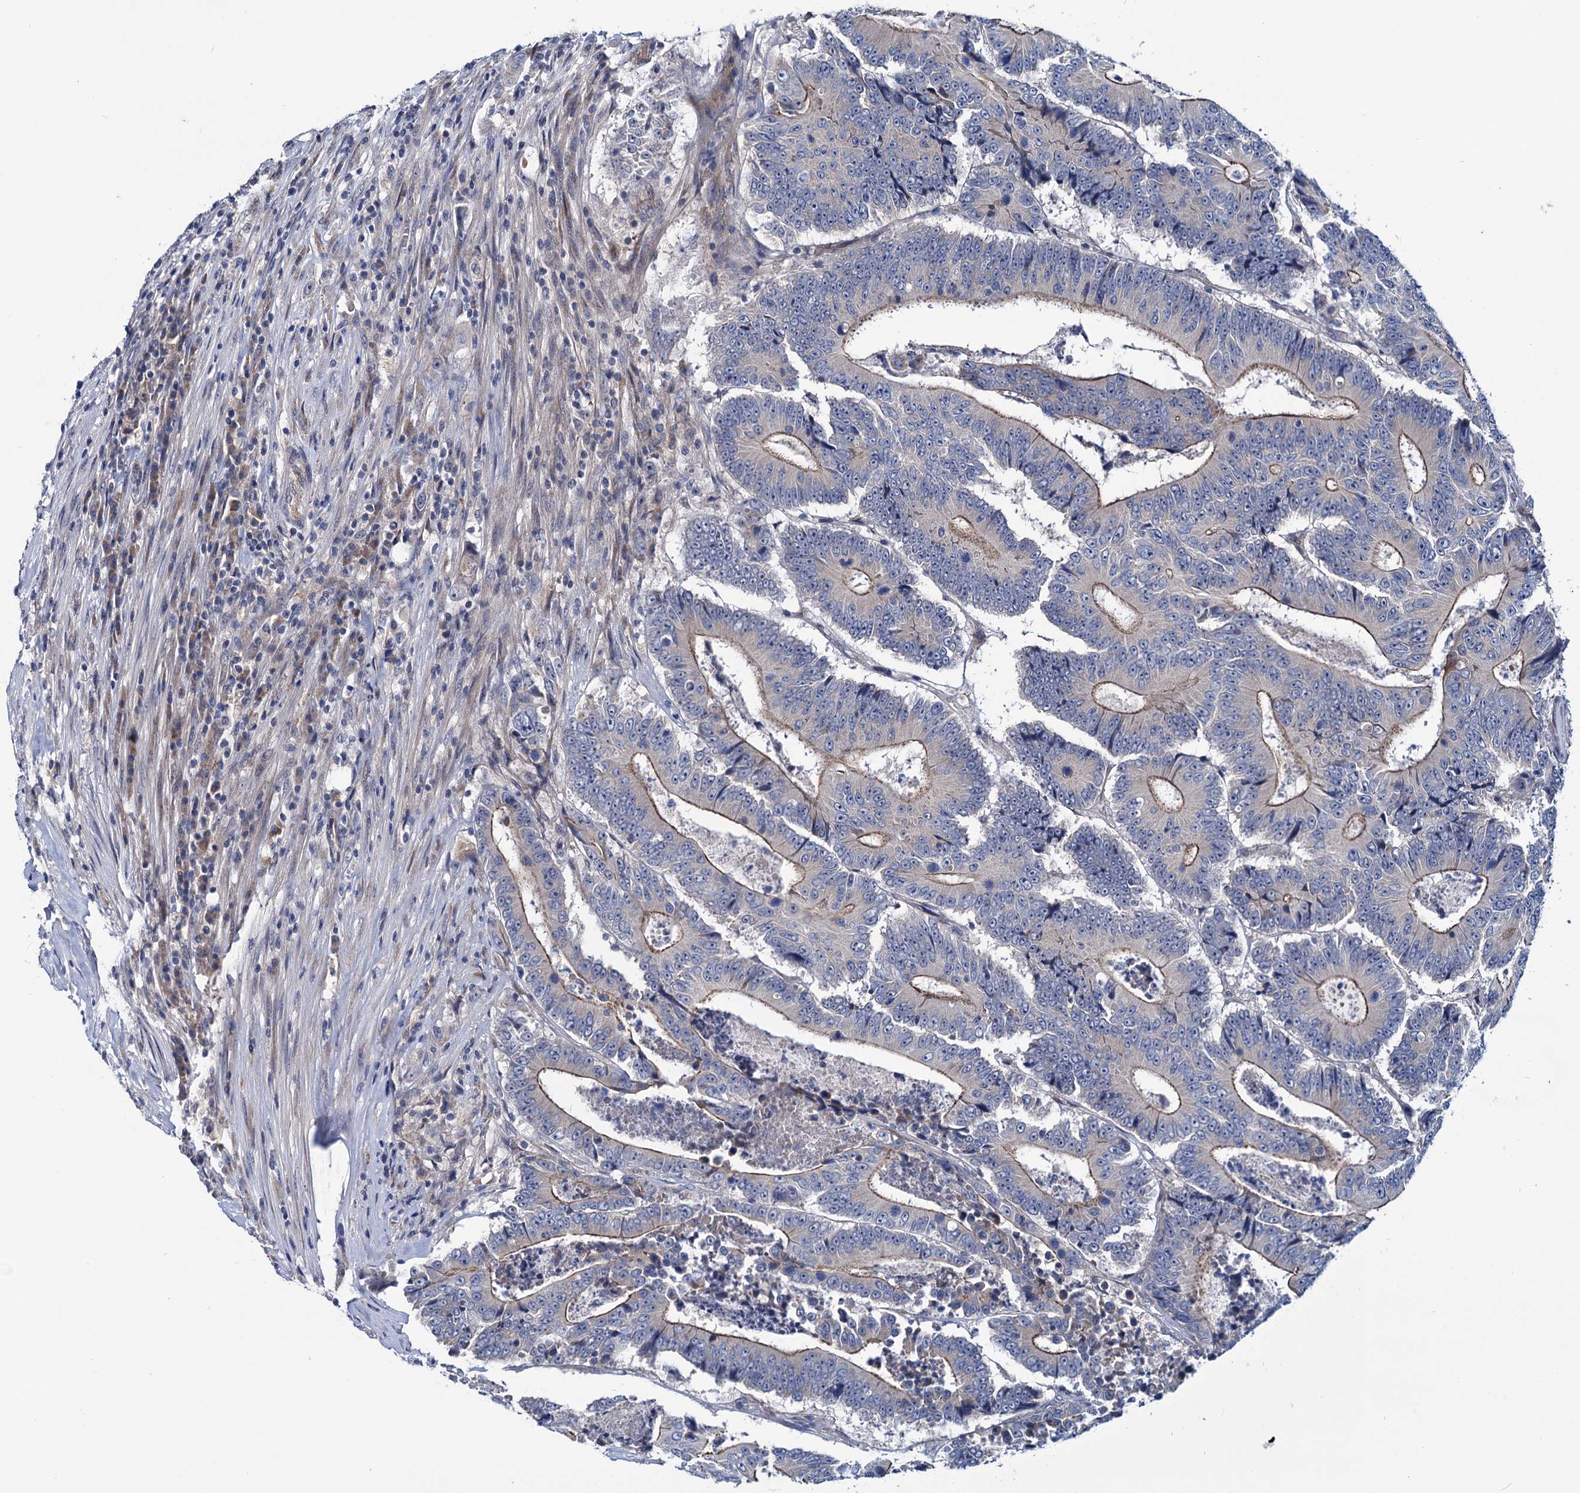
{"staining": {"intensity": "moderate", "quantity": "<25%", "location": "cytoplasmic/membranous"}, "tissue": "colorectal cancer", "cell_type": "Tumor cells", "image_type": "cancer", "snomed": [{"axis": "morphology", "description": "Adenocarcinoma, NOS"}, {"axis": "topography", "description": "Colon"}], "caption": "Colorectal cancer (adenocarcinoma) stained with a protein marker displays moderate staining in tumor cells.", "gene": "EYA4", "patient": {"sex": "male", "age": 83}}